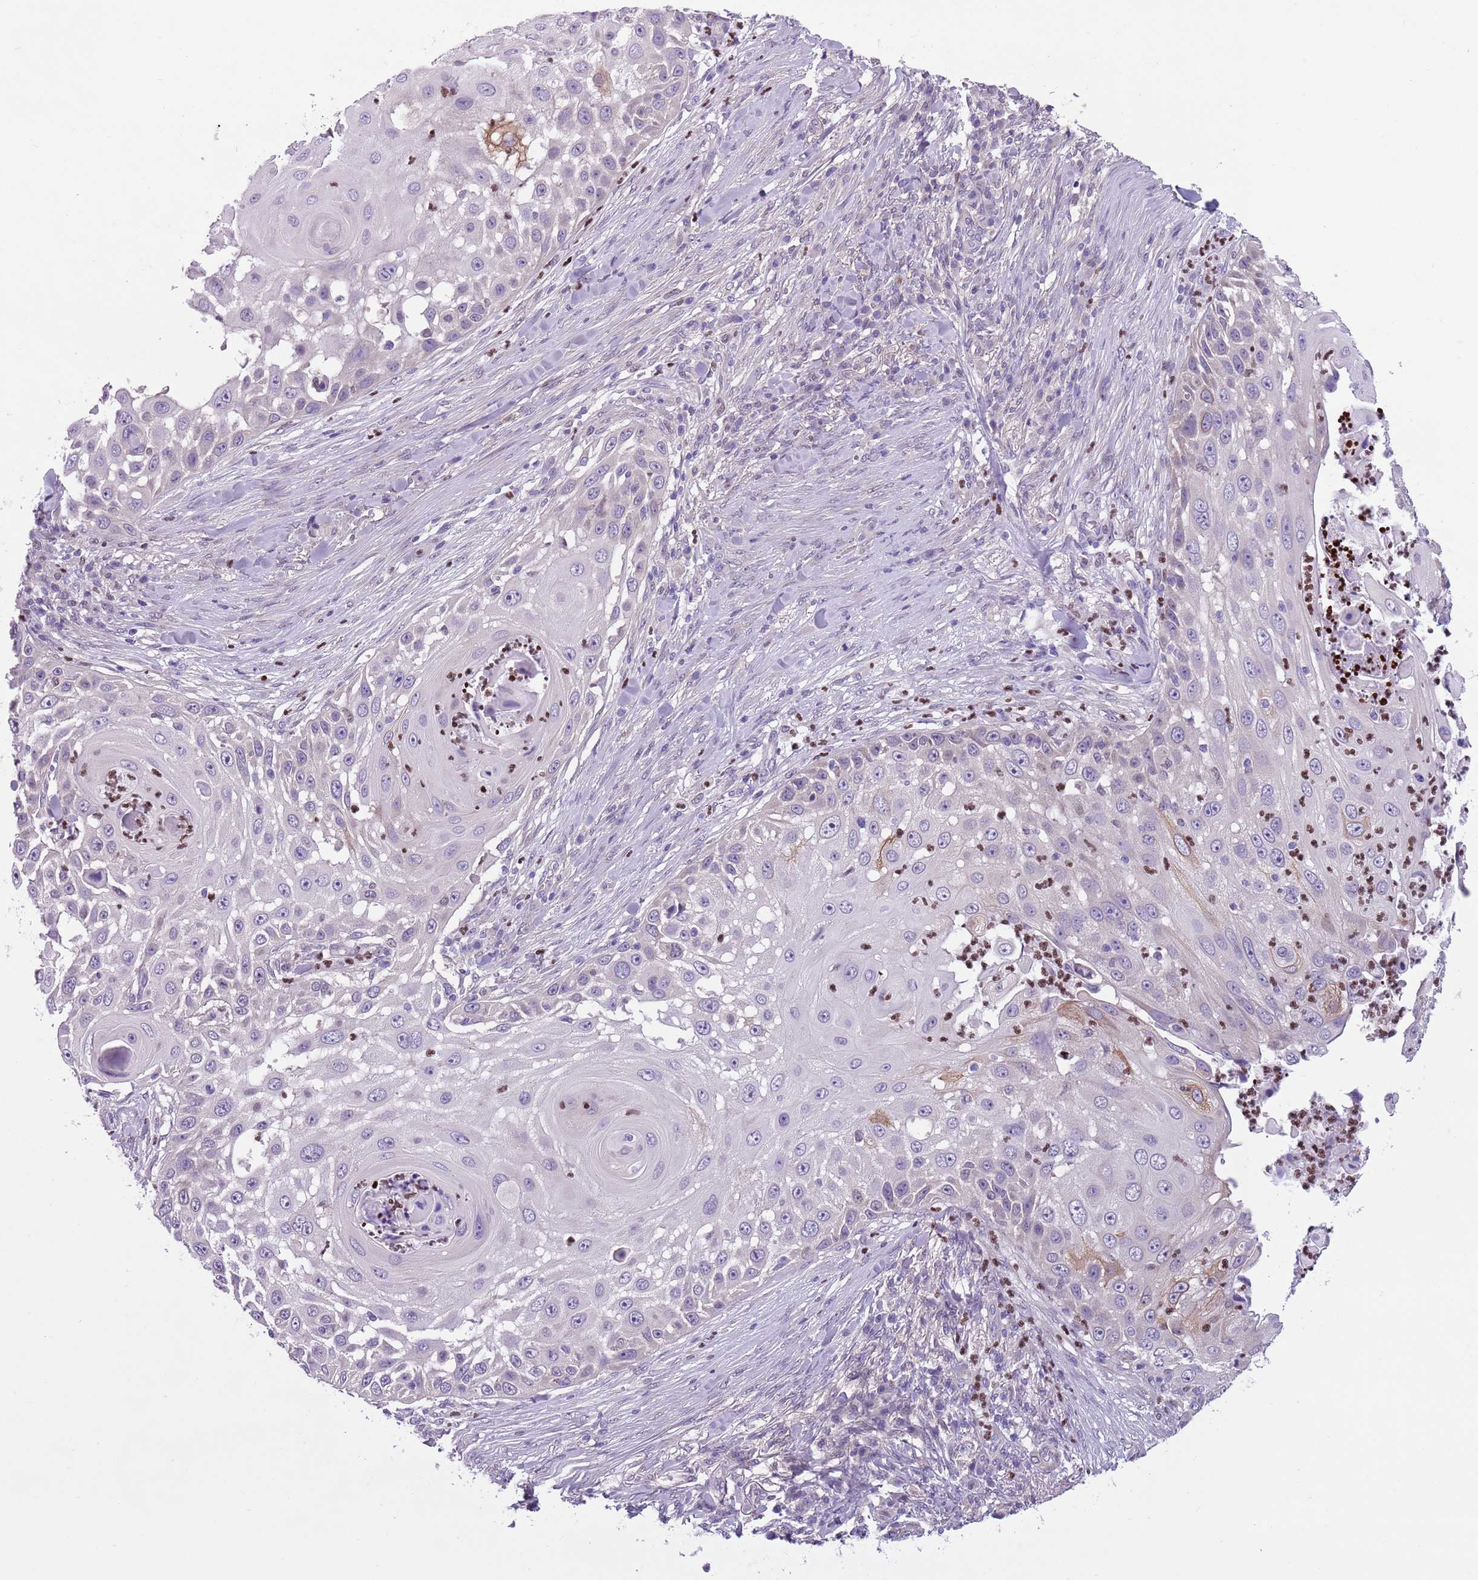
{"staining": {"intensity": "negative", "quantity": "none", "location": "none"}, "tissue": "skin cancer", "cell_type": "Tumor cells", "image_type": "cancer", "snomed": [{"axis": "morphology", "description": "Squamous cell carcinoma, NOS"}, {"axis": "topography", "description": "Skin"}], "caption": "Immunohistochemistry (IHC) photomicrograph of squamous cell carcinoma (skin) stained for a protein (brown), which demonstrates no staining in tumor cells.", "gene": "ADCY7", "patient": {"sex": "female", "age": 44}}